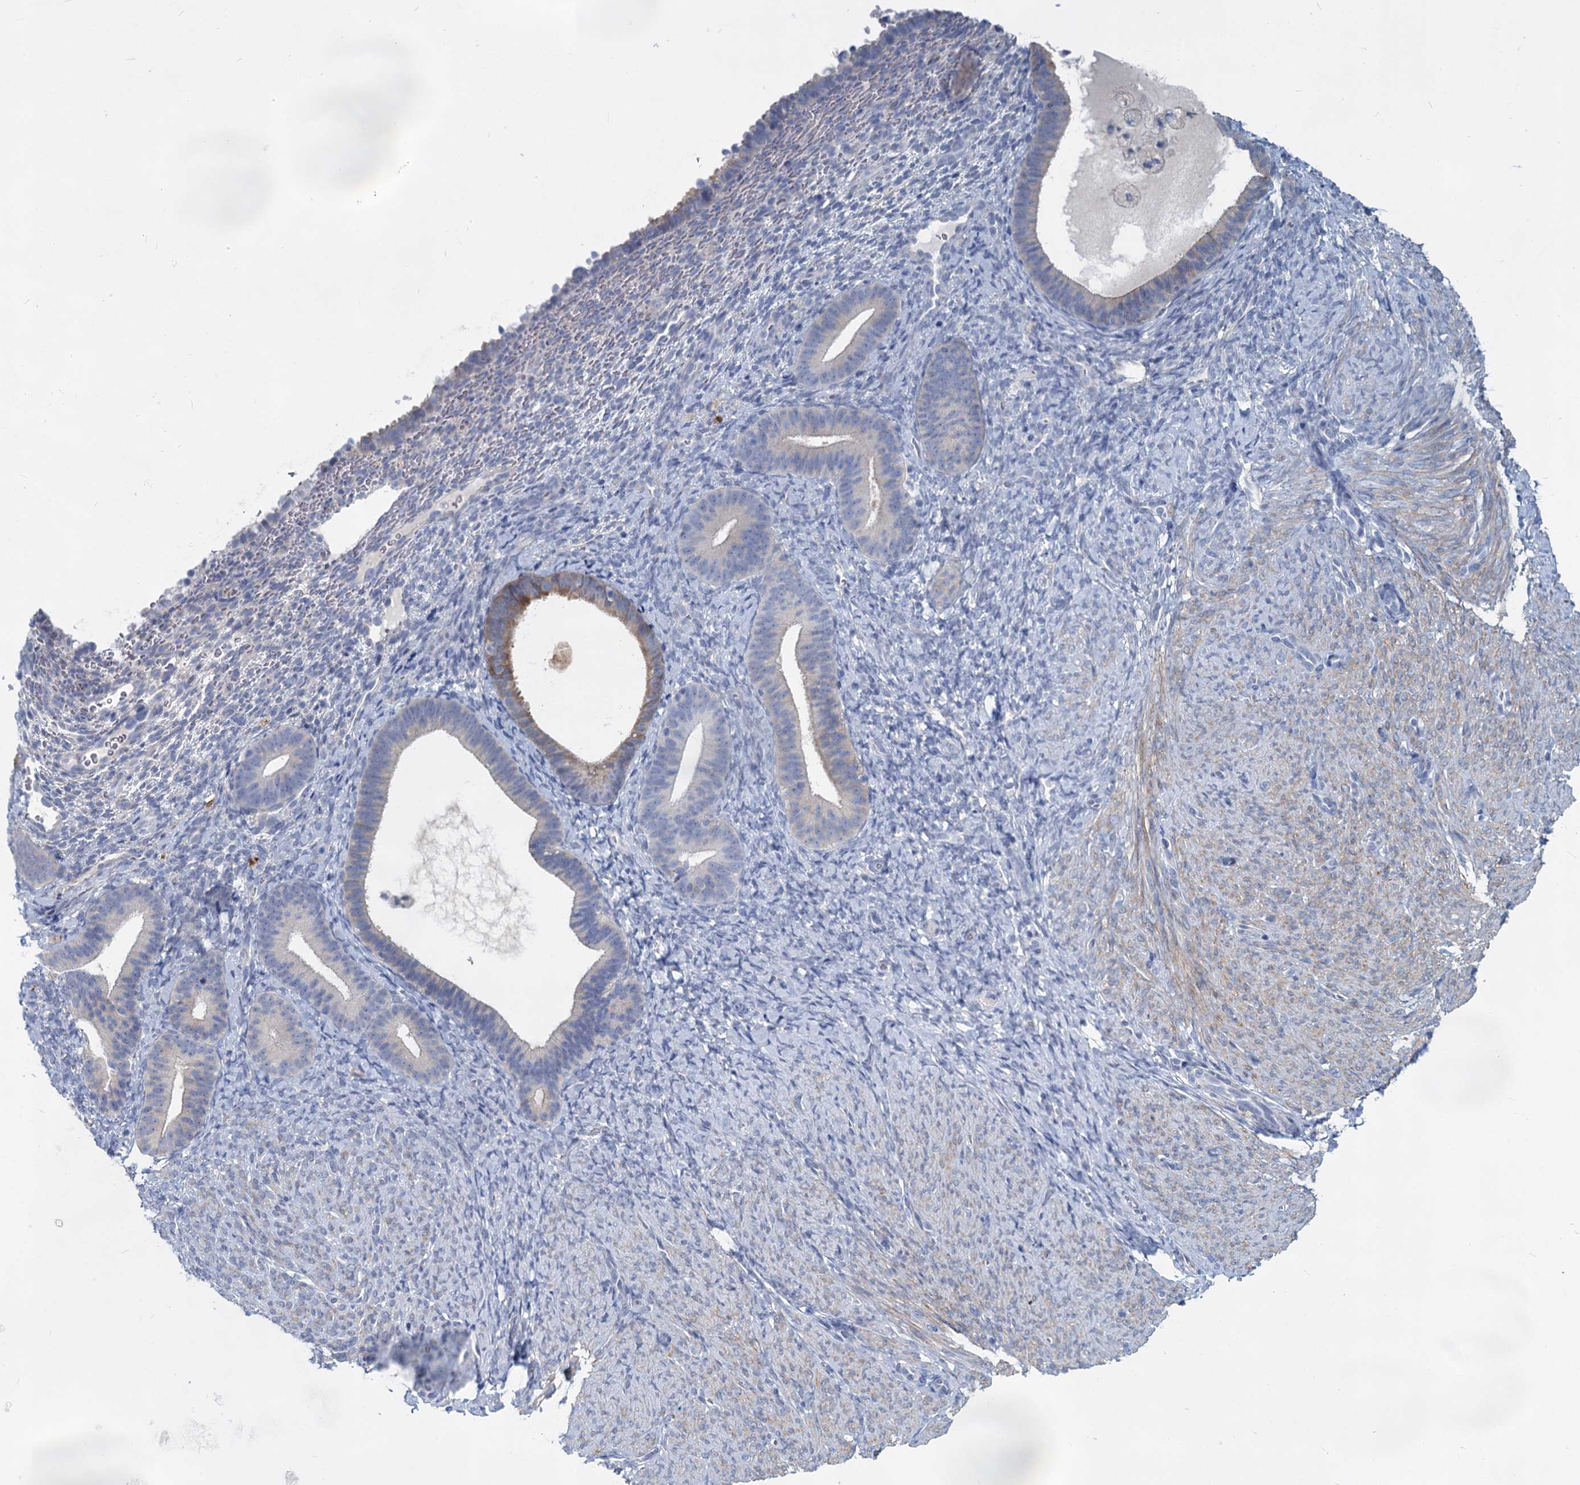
{"staining": {"intensity": "negative", "quantity": "none", "location": "none"}, "tissue": "endometrium", "cell_type": "Cells in endometrial stroma", "image_type": "normal", "snomed": [{"axis": "morphology", "description": "Normal tissue, NOS"}, {"axis": "topography", "description": "Endometrium"}], "caption": "Immunohistochemical staining of normal endometrium shows no significant staining in cells in endometrial stroma. (DAB (3,3'-diaminobenzidine) IHC with hematoxylin counter stain).", "gene": "GSTM3", "patient": {"sex": "female", "age": 65}}